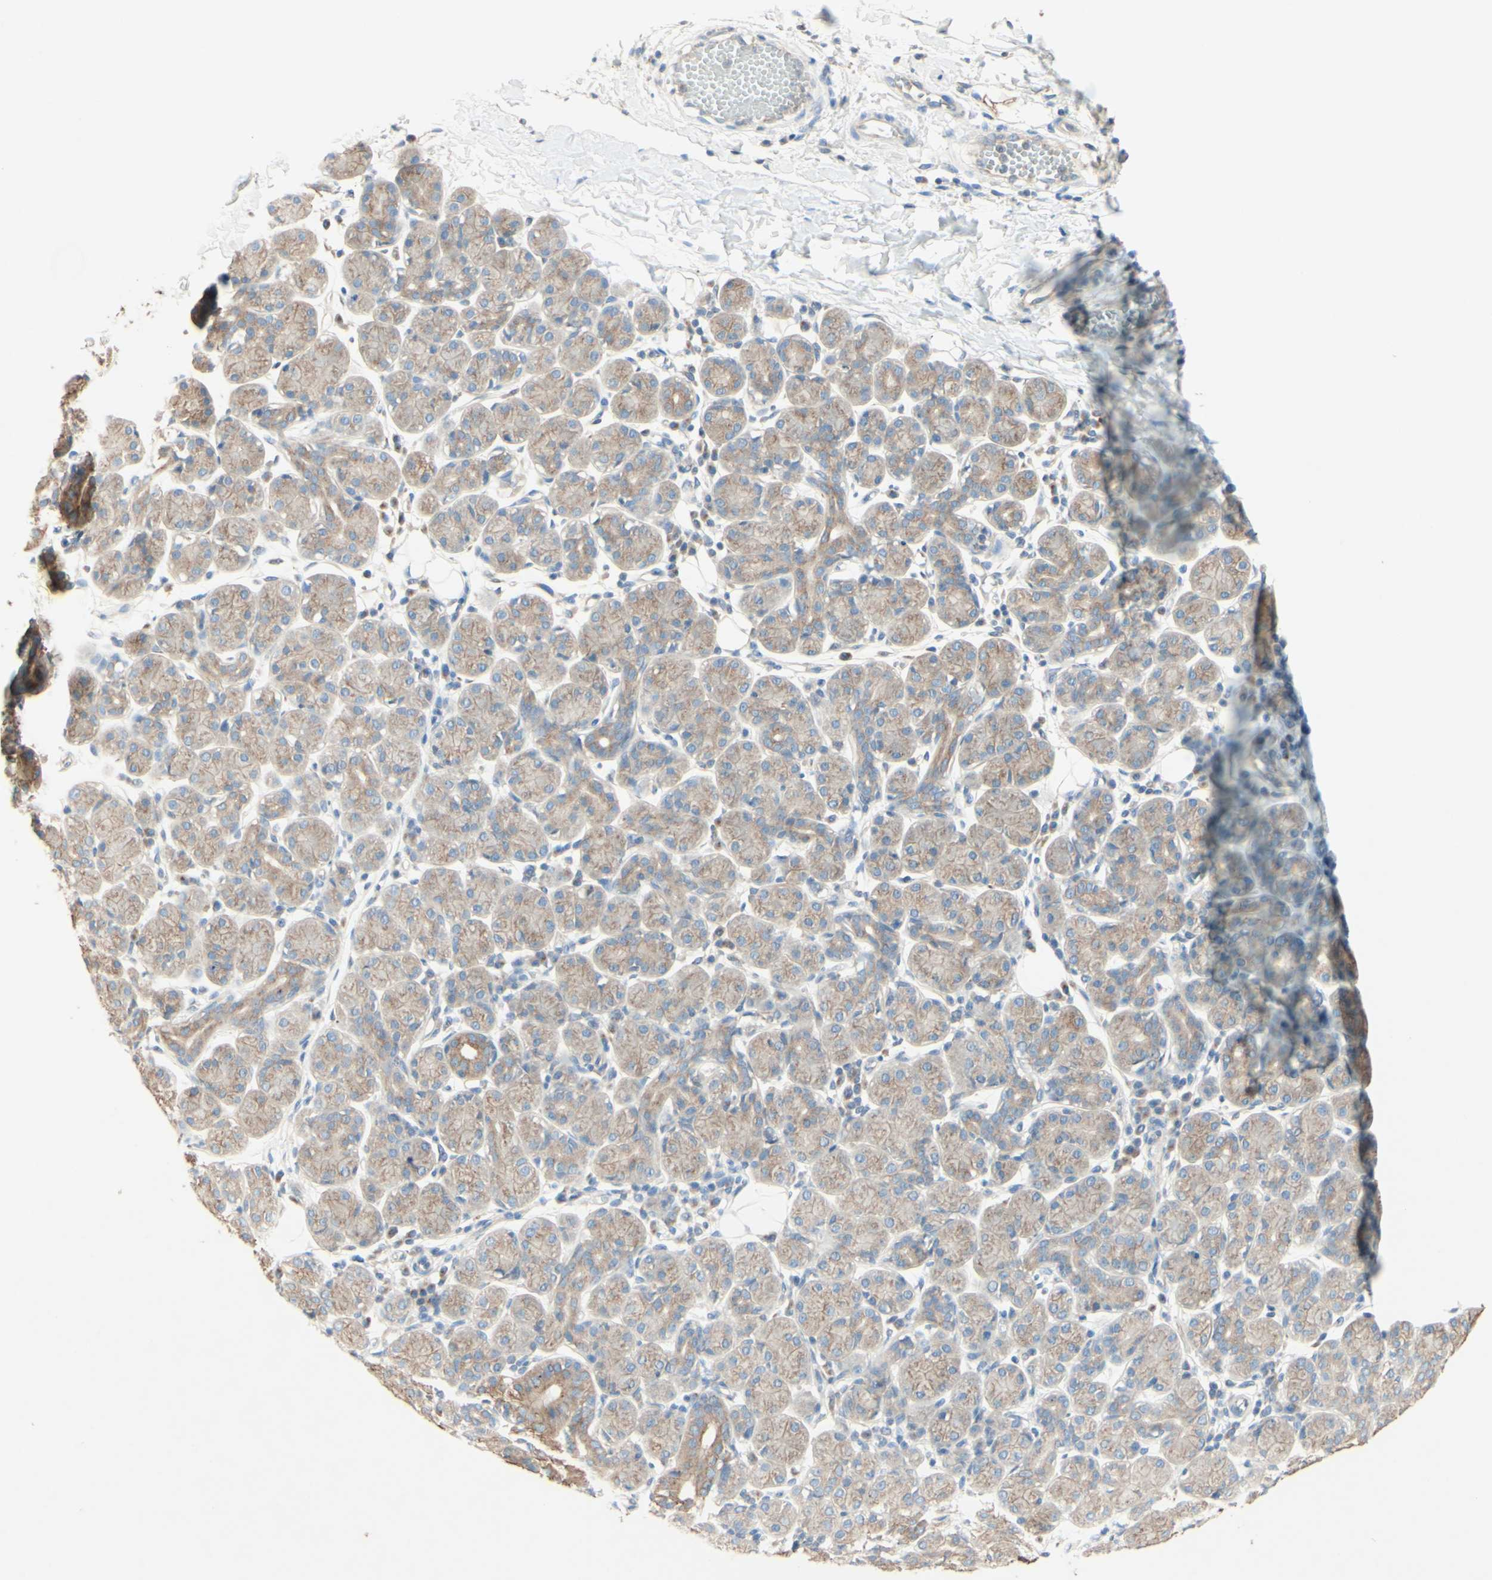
{"staining": {"intensity": "weak", "quantity": ">75%", "location": "cytoplasmic/membranous"}, "tissue": "salivary gland", "cell_type": "Glandular cells", "image_type": "normal", "snomed": [{"axis": "morphology", "description": "Normal tissue, NOS"}, {"axis": "morphology", "description": "Inflammation, NOS"}, {"axis": "topography", "description": "Lymph node"}, {"axis": "topography", "description": "Salivary gland"}], "caption": "The image shows a brown stain indicating the presence of a protein in the cytoplasmic/membranous of glandular cells in salivary gland. (DAB IHC with brightfield microscopy, high magnification).", "gene": "MTM1", "patient": {"sex": "male", "age": 3}}